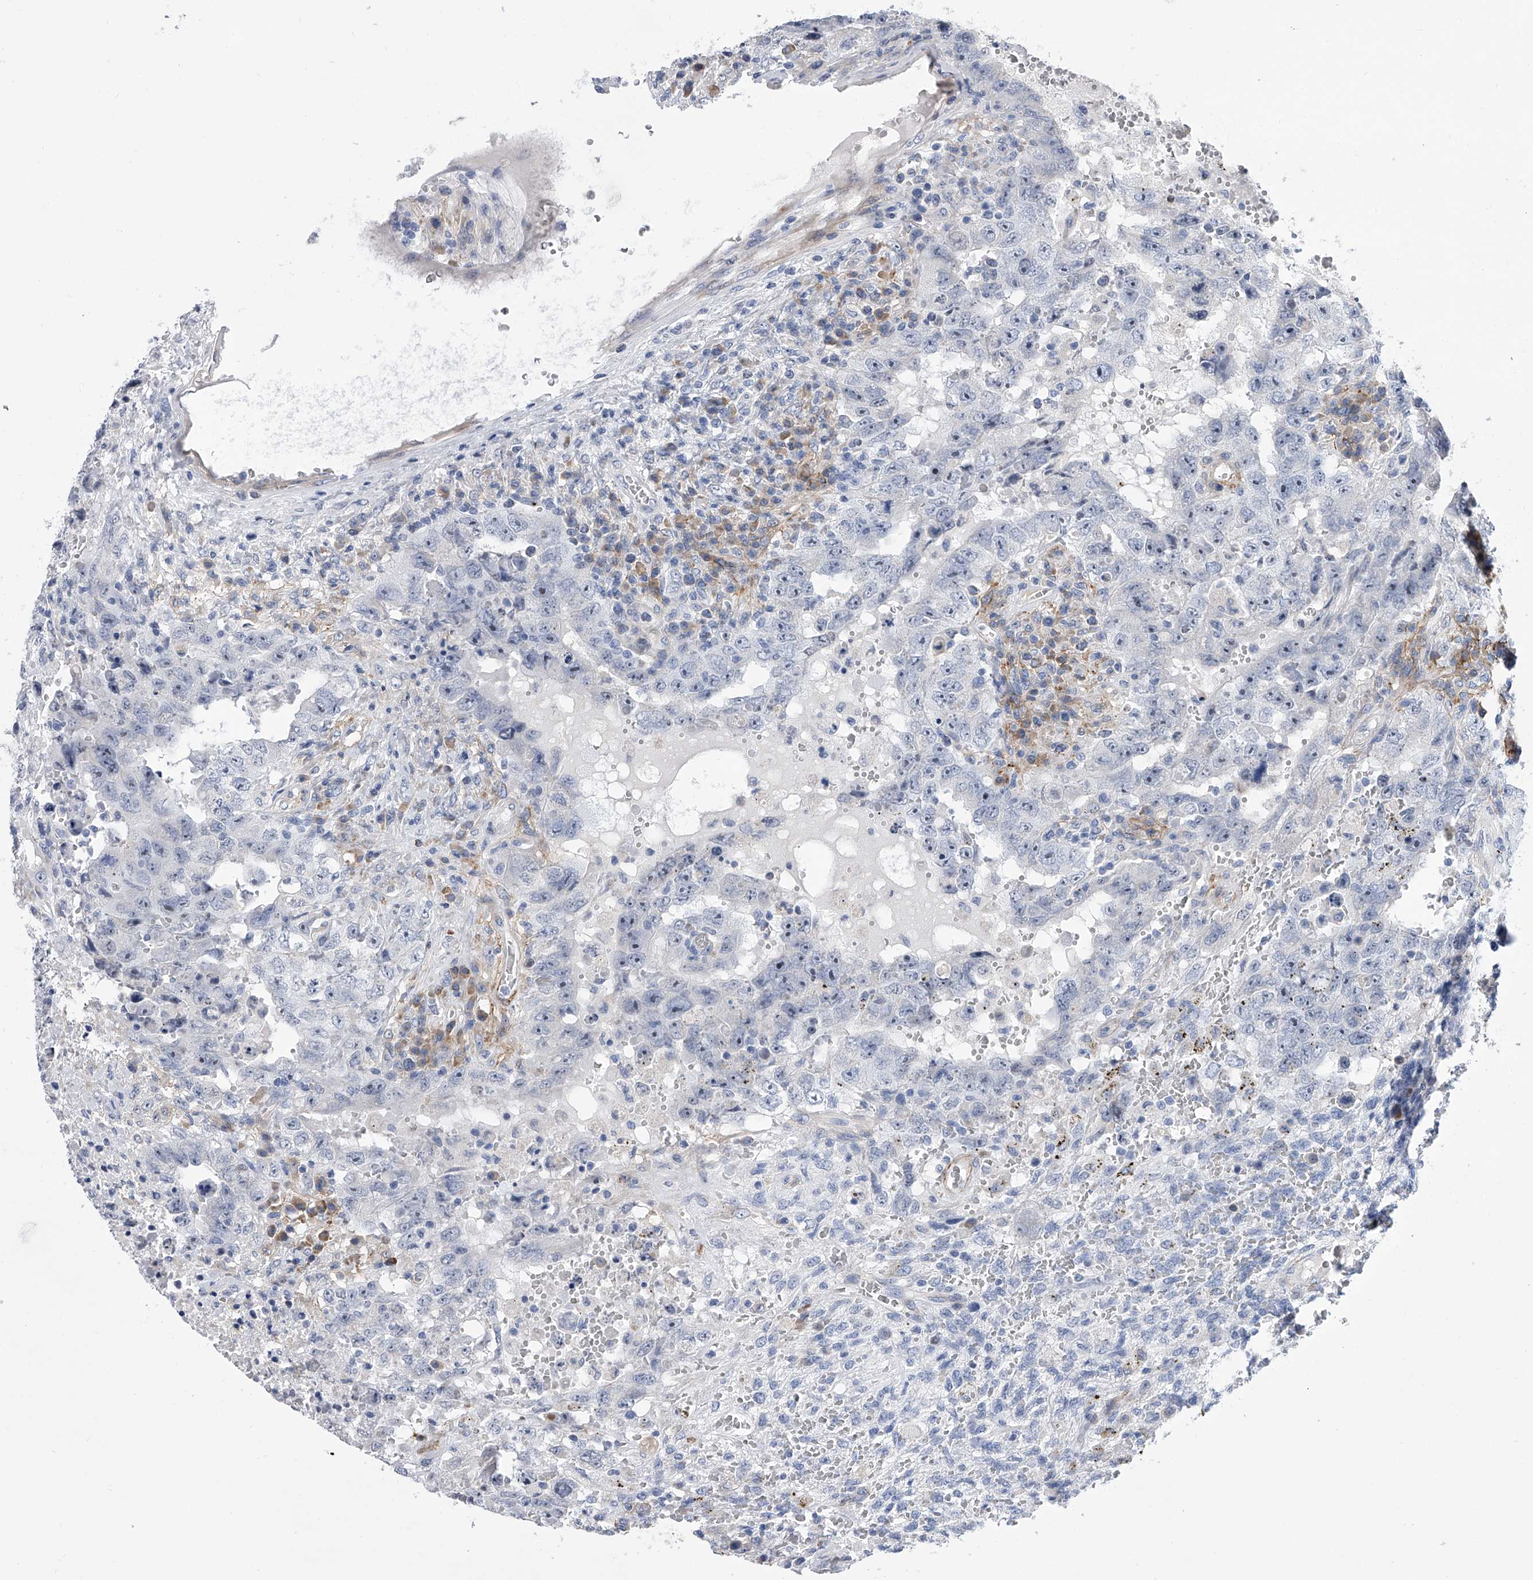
{"staining": {"intensity": "negative", "quantity": "none", "location": "none"}, "tissue": "testis cancer", "cell_type": "Tumor cells", "image_type": "cancer", "snomed": [{"axis": "morphology", "description": "Carcinoma, Embryonal, NOS"}, {"axis": "topography", "description": "Testis"}], "caption": "Immunohistochemical staining of human testis embryonal carcinoma shows no significant expression in tumor cells.", "gene": "ALG14", "patient": {"sex": "male", "age": 26}}